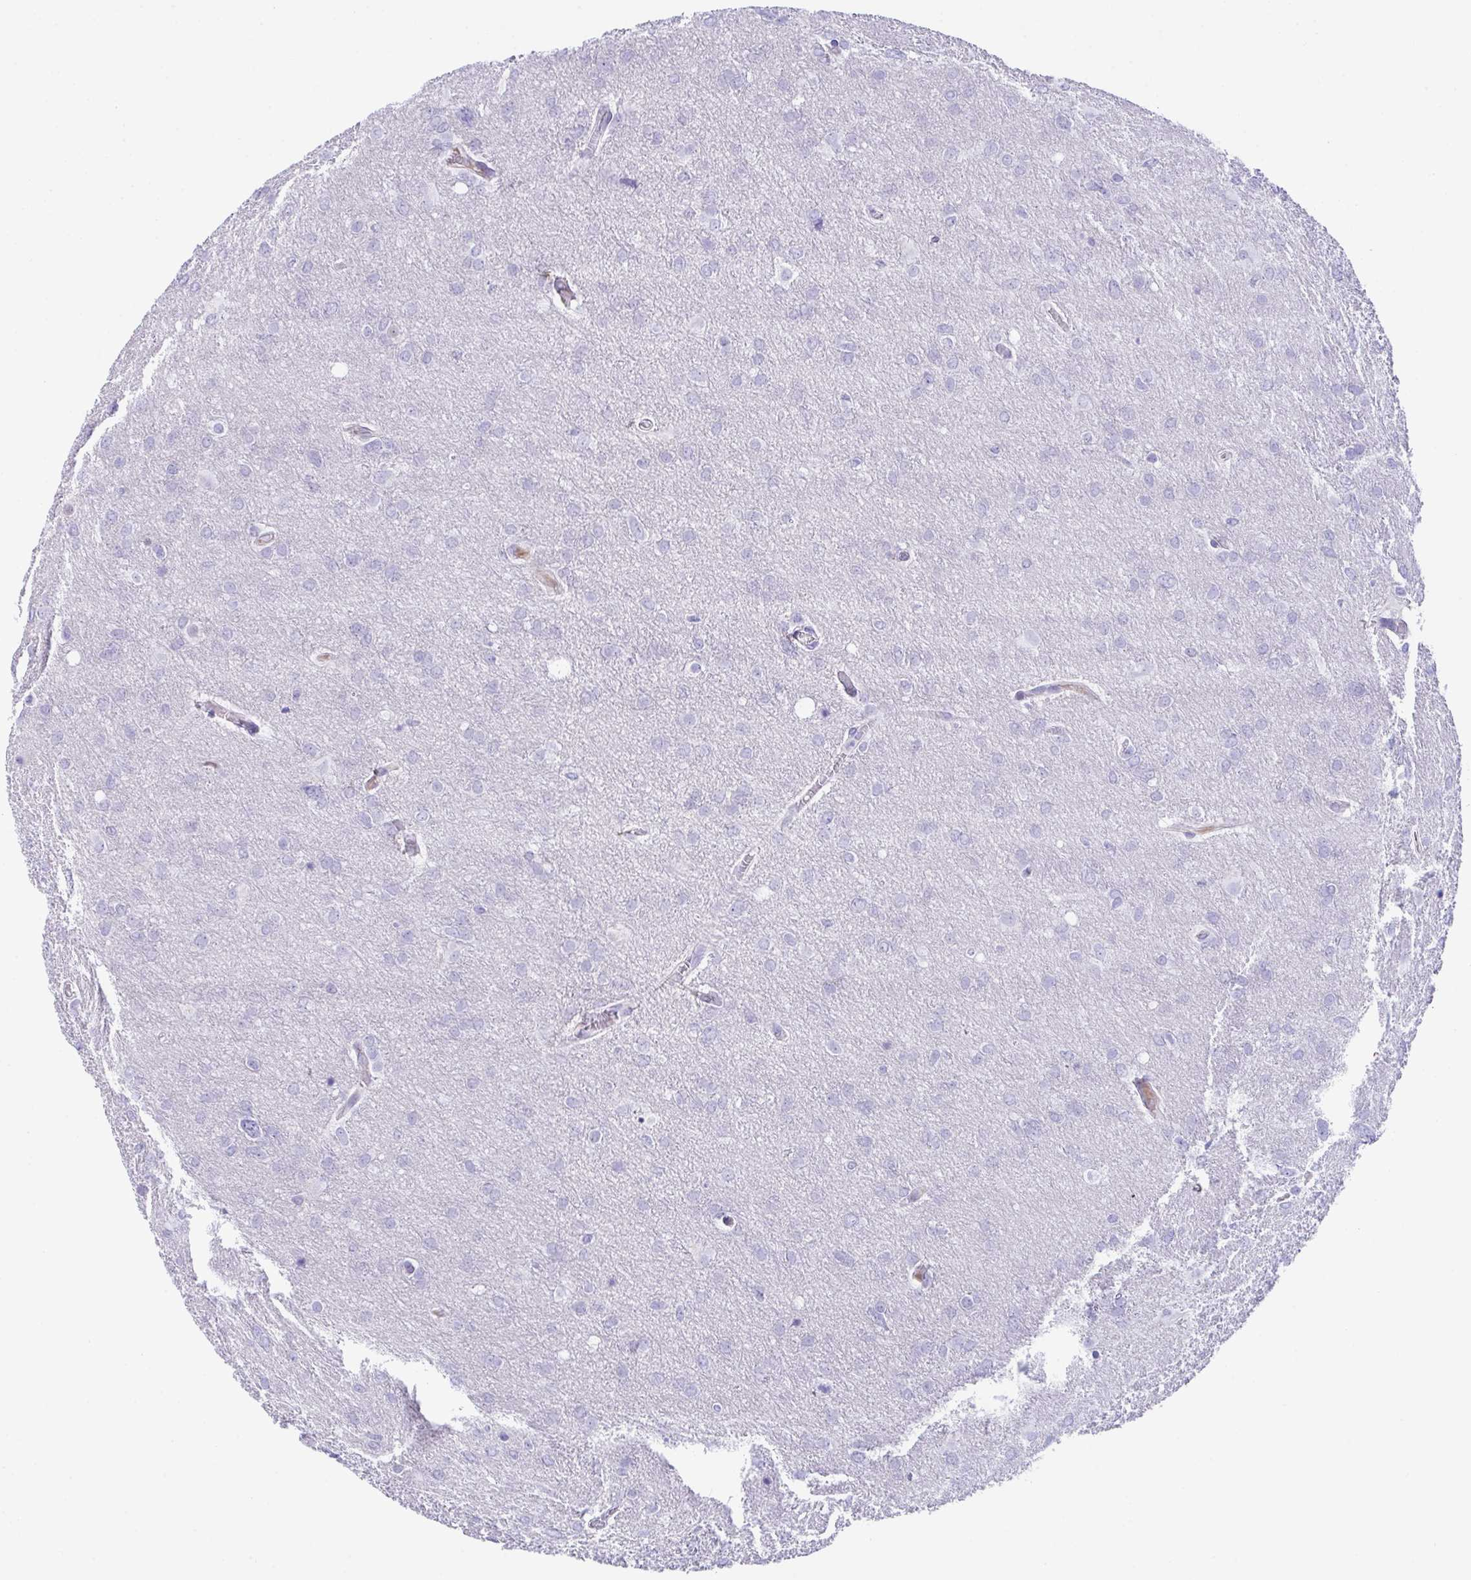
{"staining": {"intensity": "negative", "quantity": "none", "location": "none"}, "tissue": "glioma", "cell_type": "Tumor cells", "image_type": "cancer", "snomed": [{"axis": "morphology", "description": "Glioma, malignant, High grade"}, {"axis": "topography", "description": "Brain"}], "caption": "Immunohistochemical staining of human malignant glioma (high-grade) reveals no significant staining in tumor cells.", "gene": "KMT2E", "patient": {"sex": "male", "age": 53}}